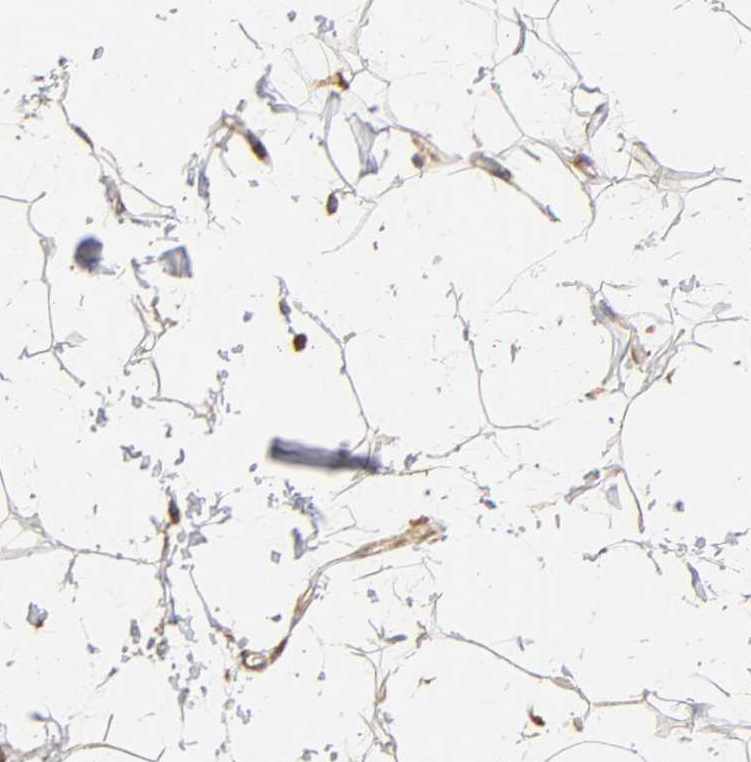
{"staining": {"intensity": "moderate", "quantity": ">75%", "location": "nuclear"}, "tissue": "adipose tissue", "cell_type": "Adipocytes", "image_type": "normal", "snomed": [{"axis": "morphology", "description": "Normal tissue, NOS"}, {"axis": "topography", "description": "Soft tissue"}], "caption": "Brown immunohistochemical staining in unremarkable human adipose tissue shows moderate nuclear positivity in approximately >75% of adipocytes. (brown staining indicates protein expression, while blue staining denotes nuclei).", "gene": "PLD1", "patient": {"sex": "male", "age": 72}}